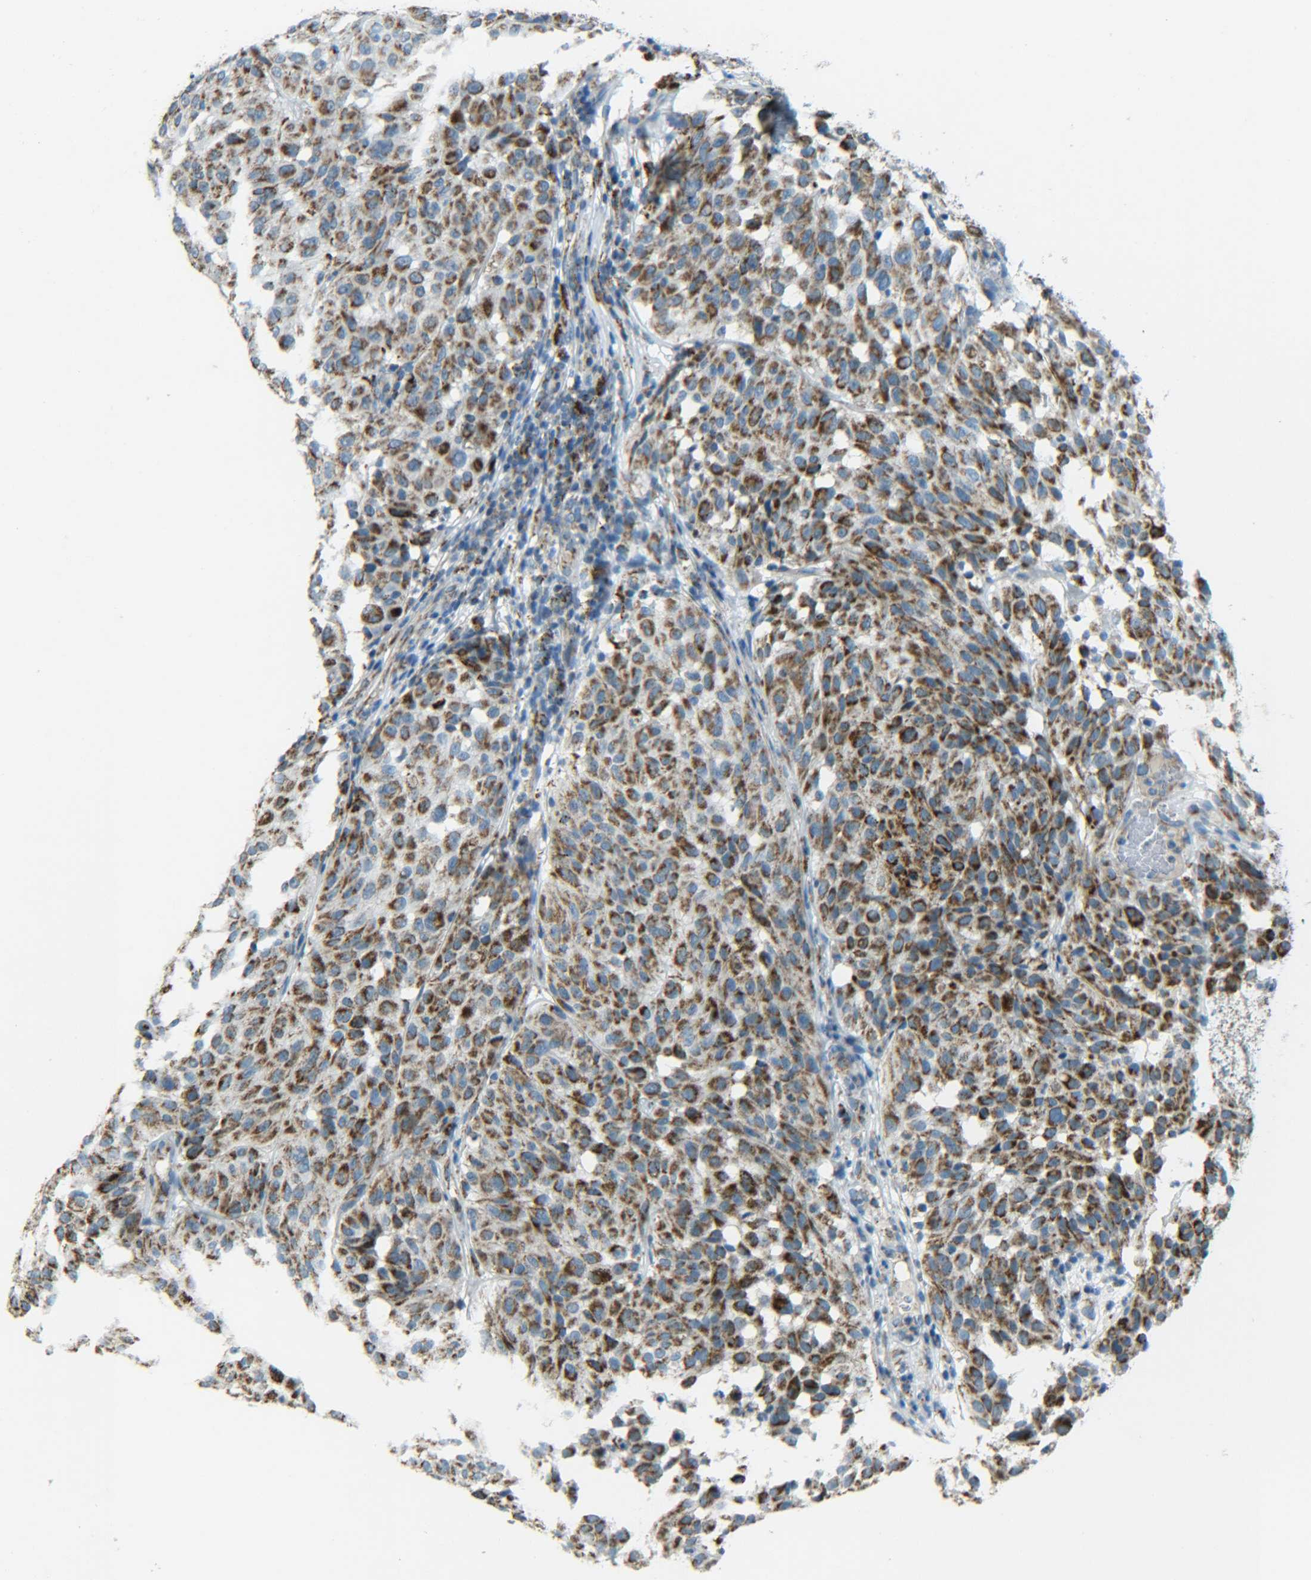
{"staining": {"intensity": "moderate", "quantity": ">75%", "location": "cytoplasmic/membranous"}, "tissue": "melanoma", "cell_type": "Tumor cells", "image_type": "cancer", "snomed": [{"axis": "morphology", "description": "Malignant melanoma, NOS"}, {"axis": "topography", "description": "Skin"}], "caption": "This is a histology image of IHC staining of malignant melanoma, which shows moderate staining in the cytoplasmic/membranous of tumor cells.", "gene": "CYB5R1", "patient": {"sex": "female", "age": 46}}